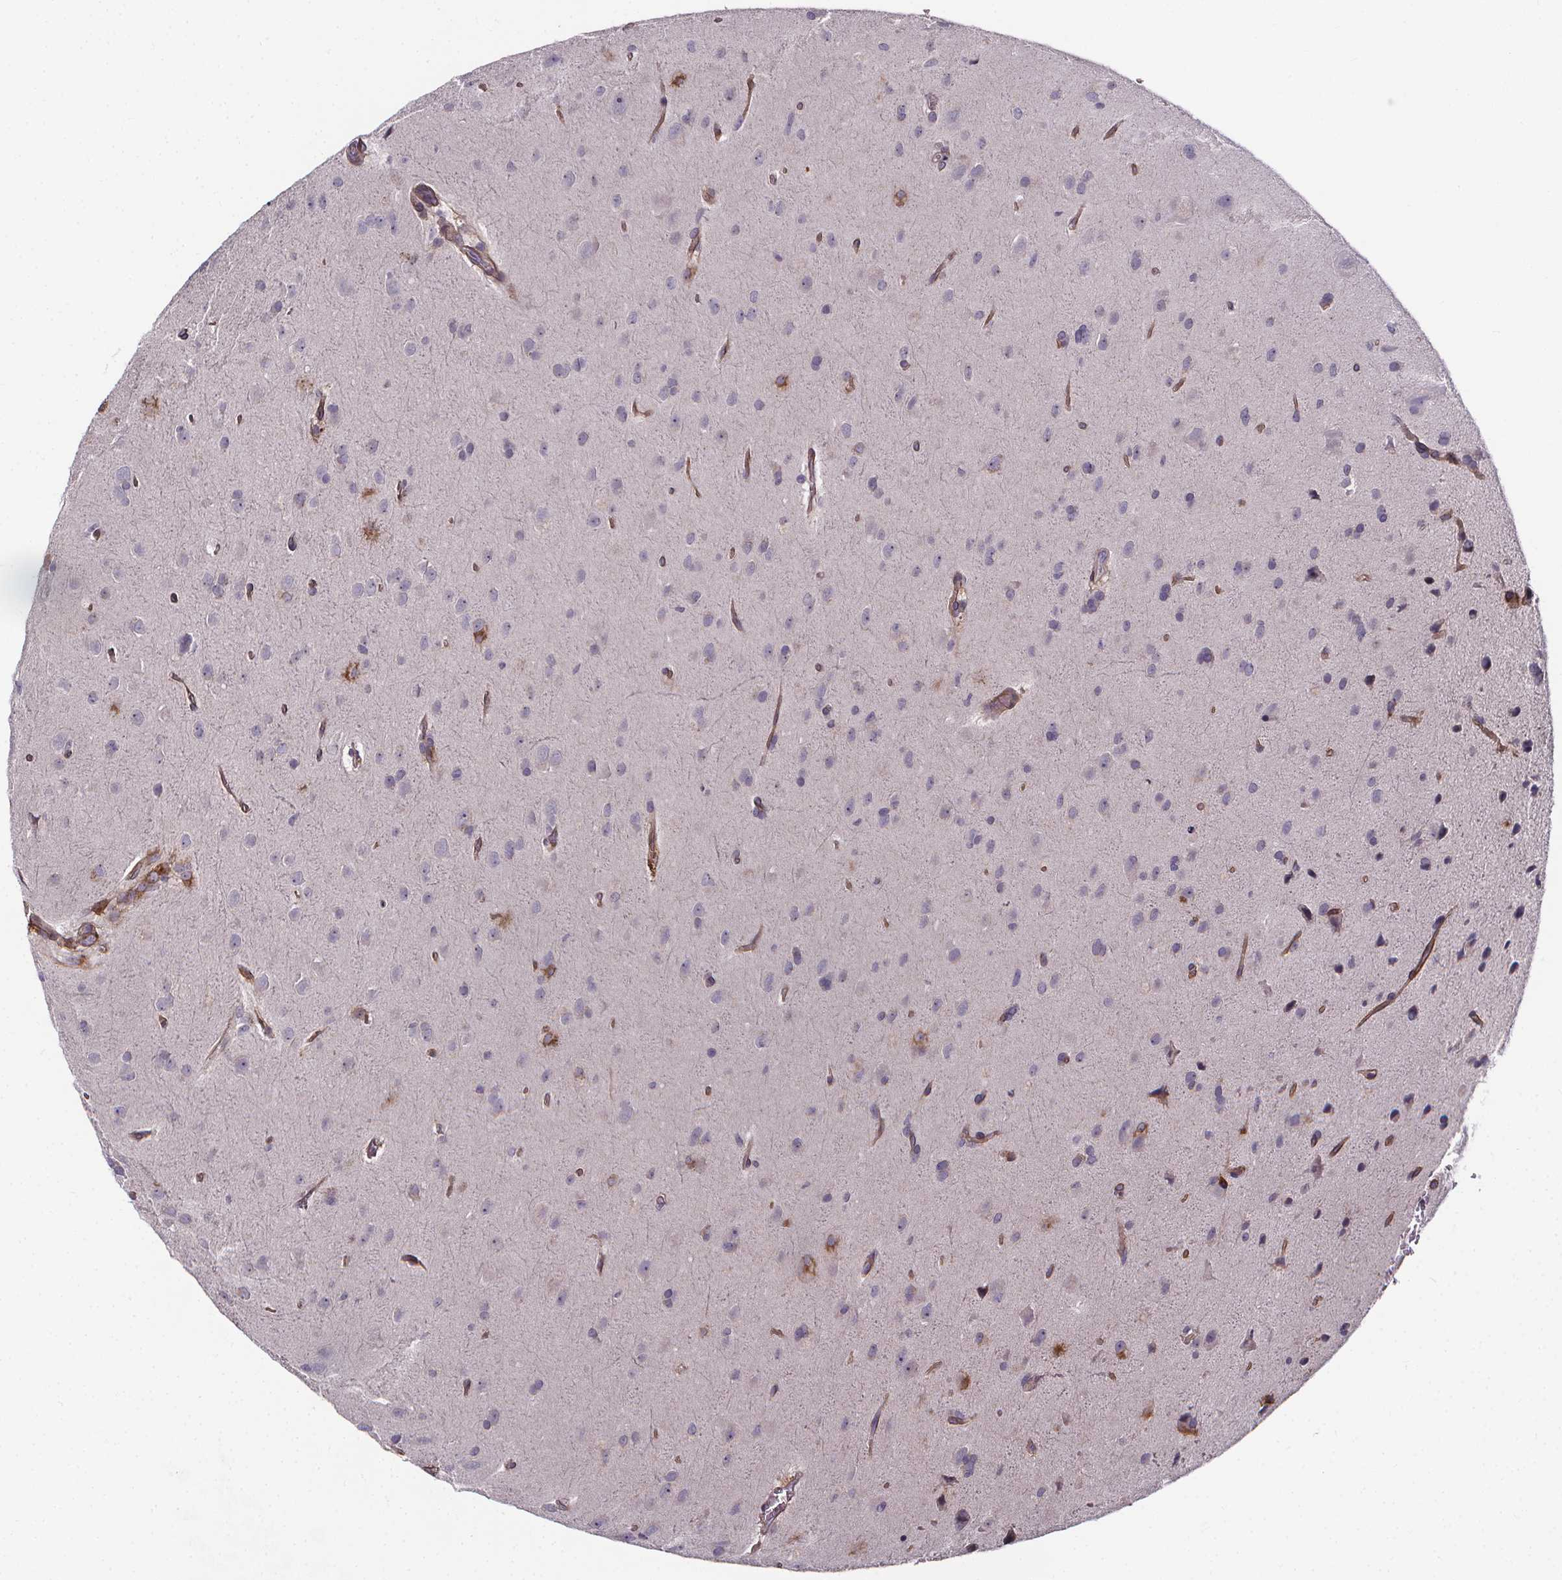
{"staining": {"intensity": "negative", "quantity": "none", "location": "none"}, "tissue": "glioma", "cell_type": "Tumor cells", "image_type": "cancer", "snomed": [{"axis": "morphology", "description": "Glioma, malignant, Low grade"}, {"axis": "topography", "description": "Brain"}], "caption": "Low-grade glioma (malignant) was stained to show a protein in brown. There is no significant staining in tumor cells.", "gene": "AEBP1", "patient": {"sex": "male", "age": 58}}